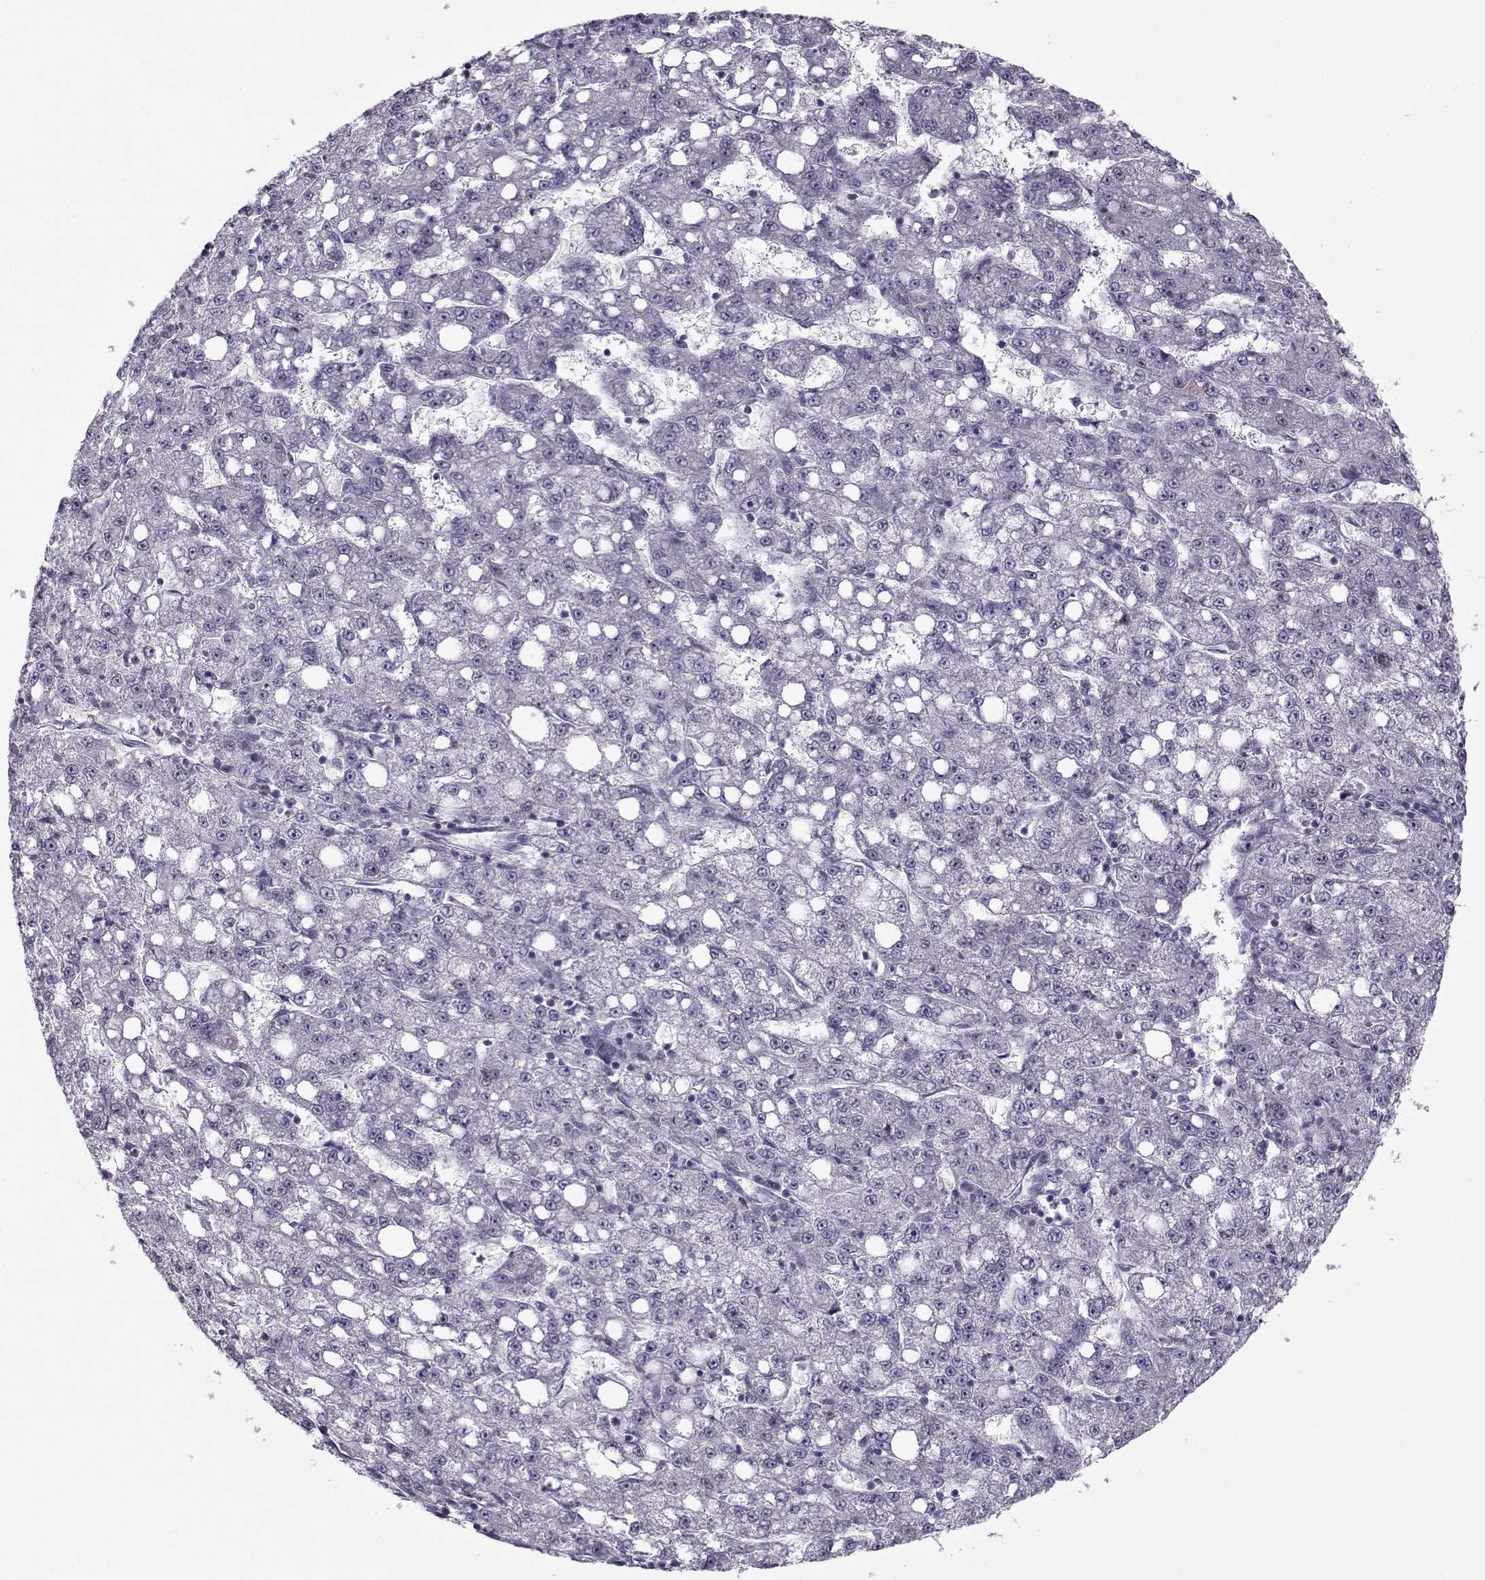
{"staining": {"intensity": "negative", "quantity": "none", "location": "none"}, "tissue": "liver cancer", "cell_type": "Tumor cells", "image_type": "cancer", "snomed": [{"axis": "morphology", "description": "Carcinoma, Hepatocellular, NOS"}, {"axis": "topography", "description": "Liver"}], "caption": "This is a micrograph of IHC staining of liver cancer, which shows no positivity in tumor cells.", "gene": "CIBAR1", "patient": {"sex": "female", "age": 65}}